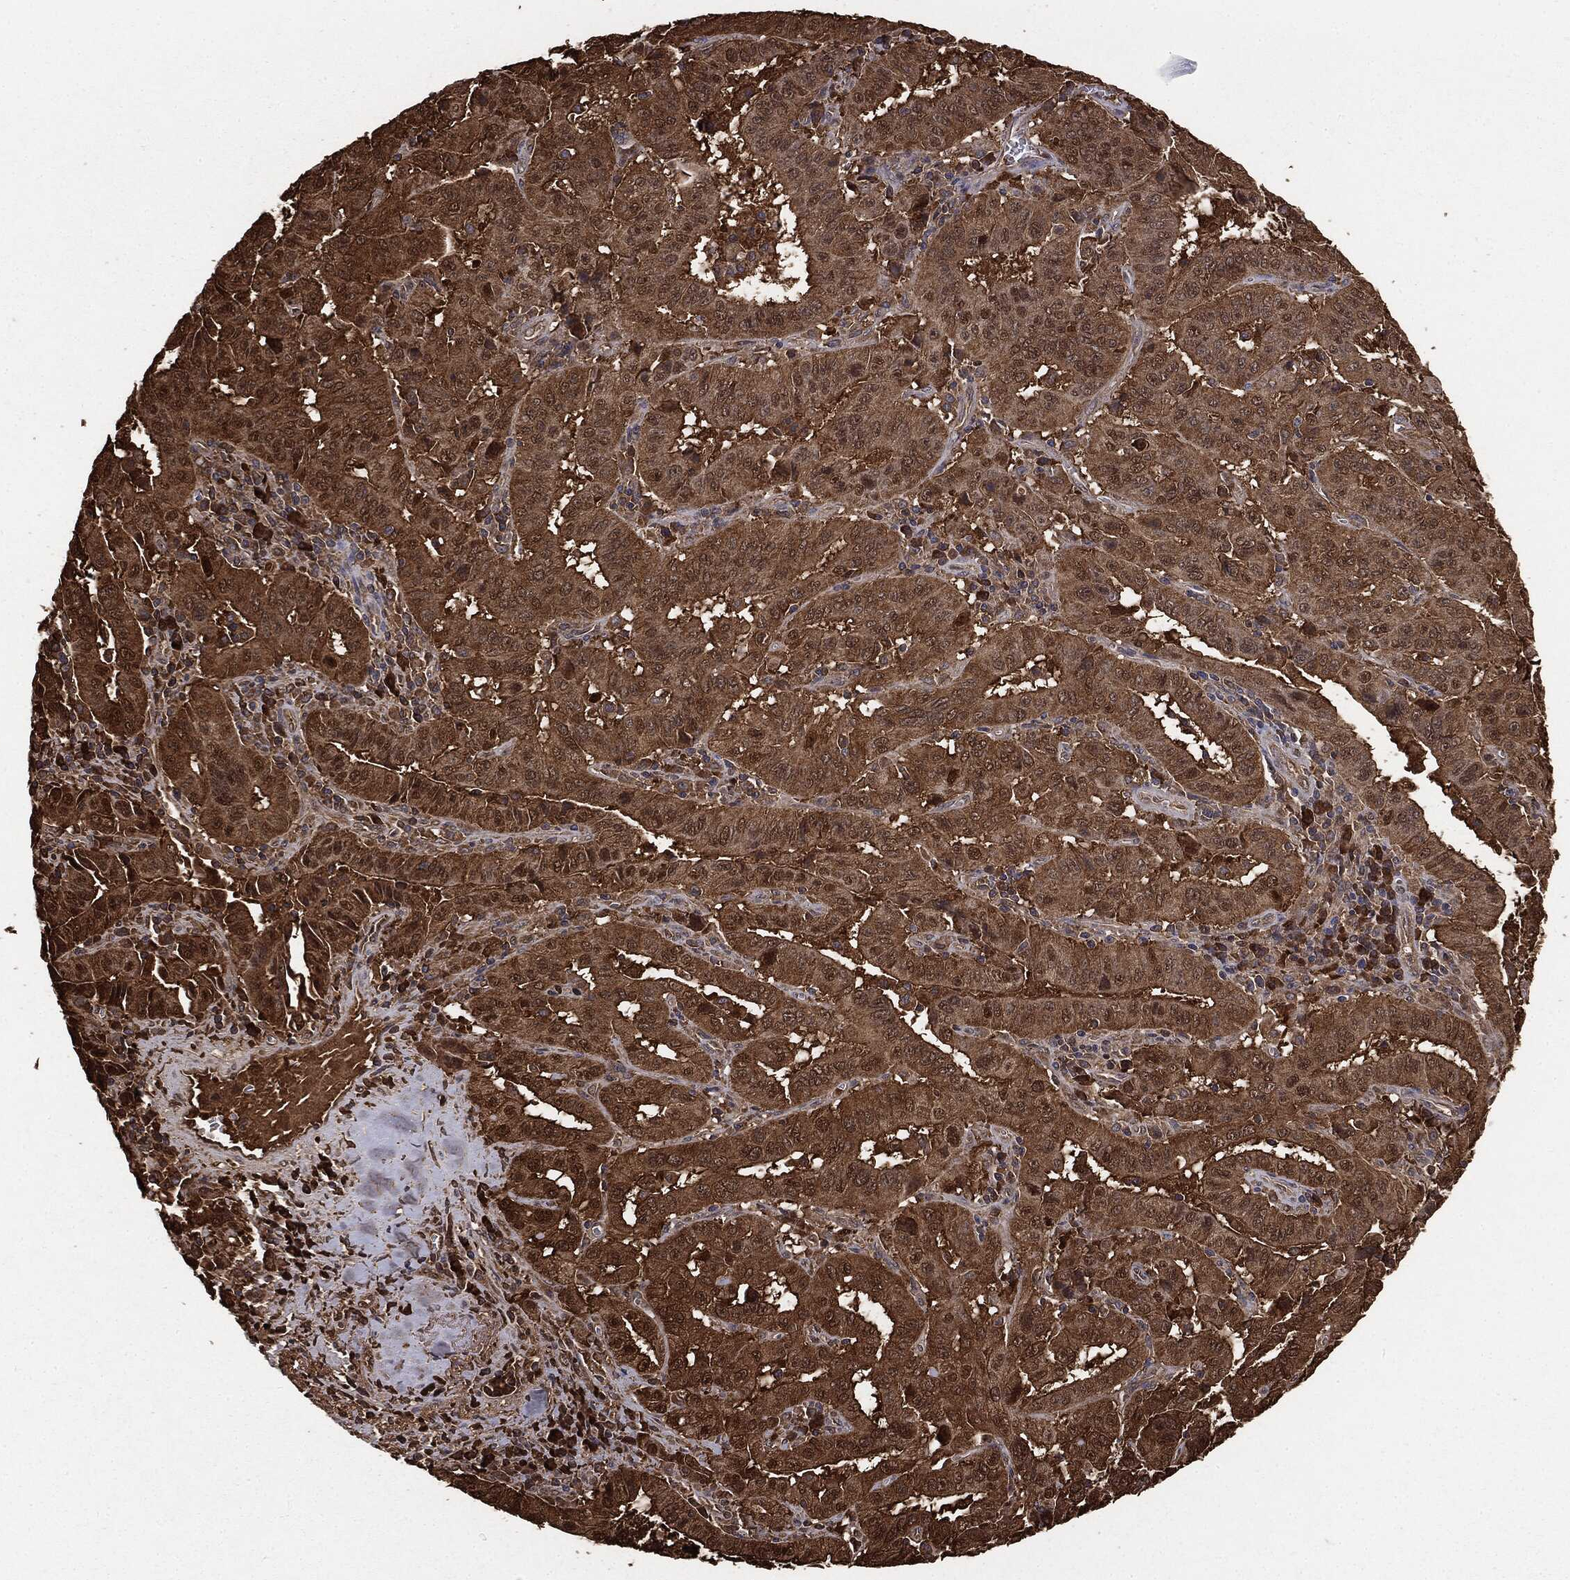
{"staining": {"intensity": "strong", "quantity": ">75%", "location": "cytoplasmic/membranous"}, "tissue": "pancreatic cancer", "cell_type": "Tumor cells", "image_type": "cancer", "snomed": [{"axis": "morphology", "description": "Adenocarcinoma, NOS"}, {"axis": "topography", "description": "Pancreas"}], "caption": "Pancreatic cancer was stained to show a protein in brown. There is high levels of strong cytoplasmic/membranous staining in approximately >75% of tumor cells. The protein of interest is stained brown, and the nuclei are stained in blue (DAB IHC with brightfield microscopy, high magnification).", "gene": "NME1", "patient": {"sex": "male", "age": 63}}